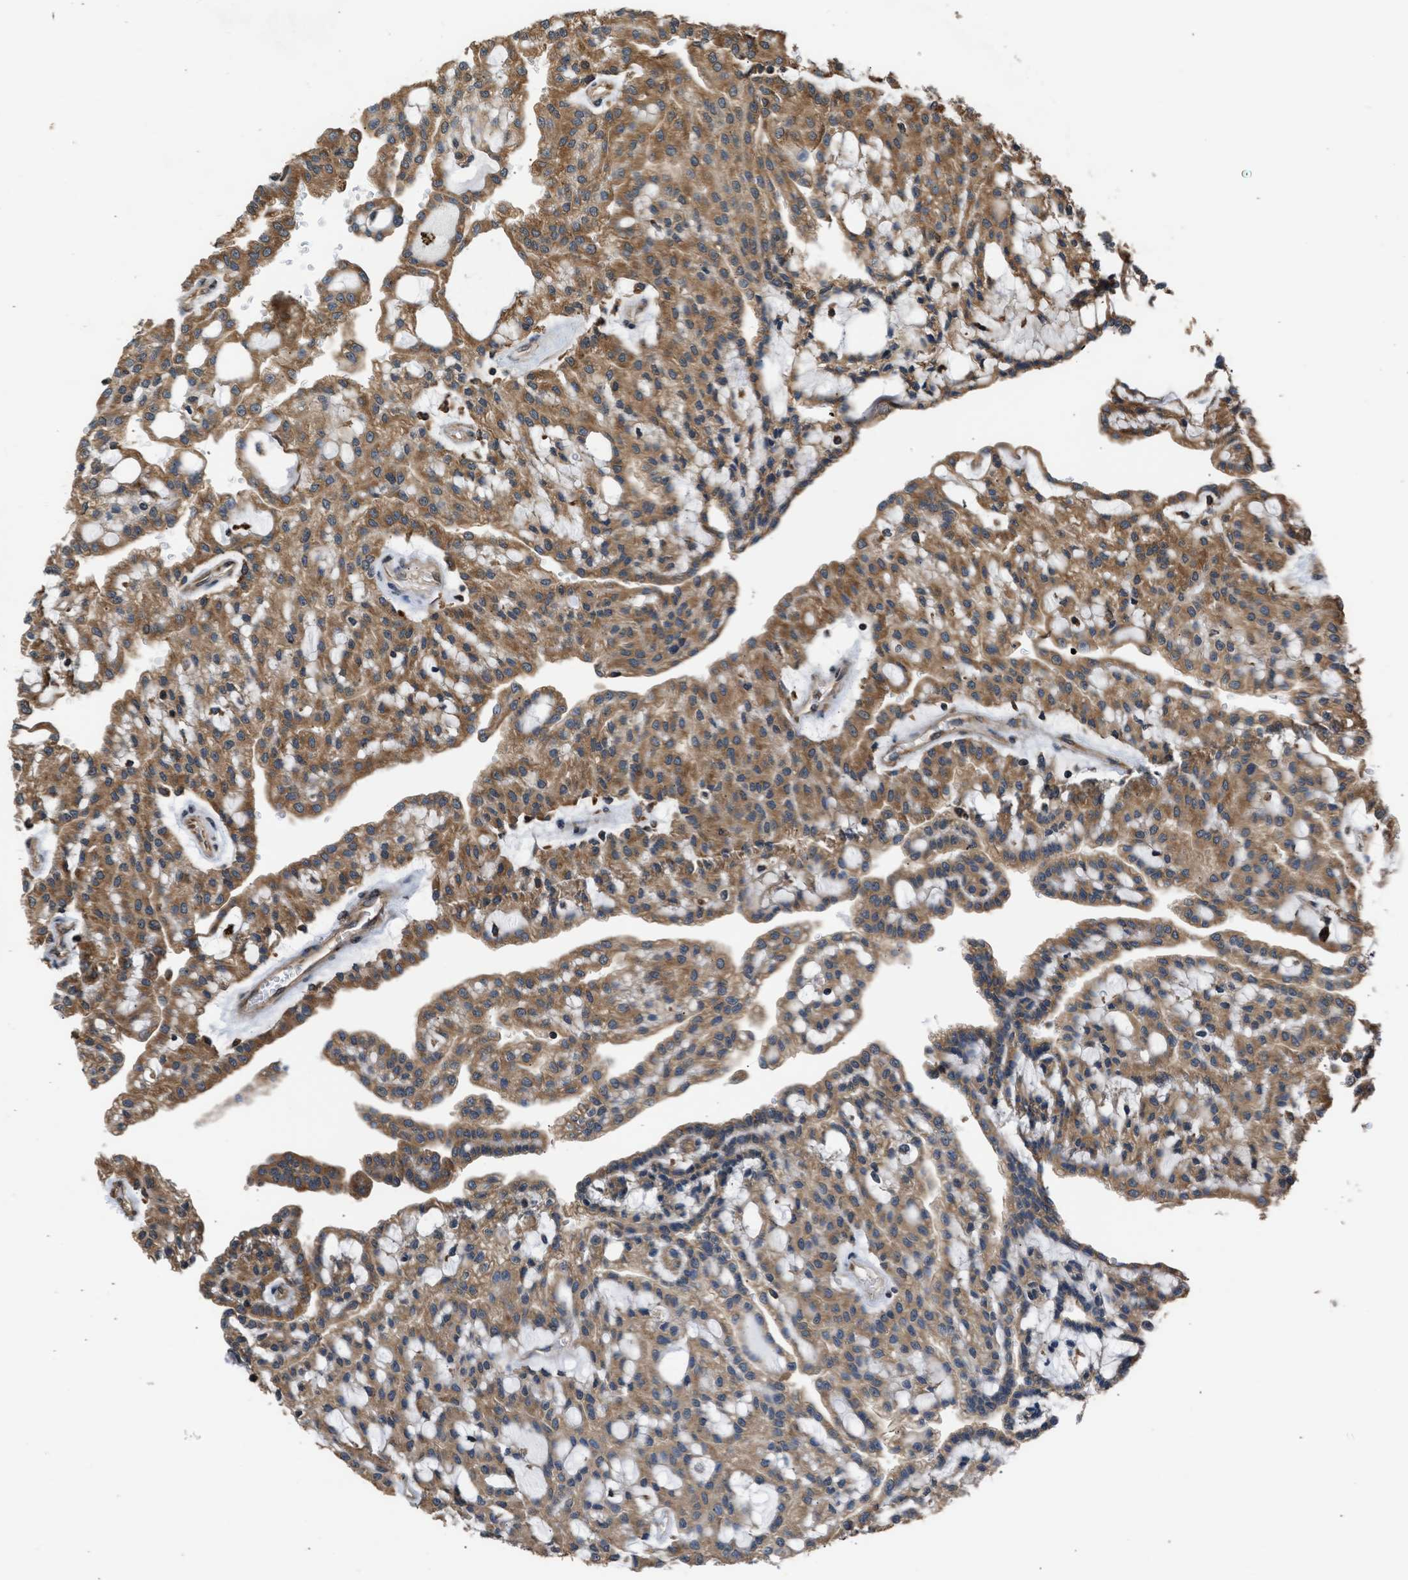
{"staining": {"intensity": "moderate", "quantity": ">75%", "location": "cytoplasmic/membranous"}, "tissue": "renal cancer", "cell_type": "Tumor cells", "image_type": "cancer", "snomed": [{"axis": "morphology", "description": "Adenocarcinoma, NOS"}, {"axis": "topography", "description": "Kidney"}], "caption": "Brown immunohistochemical staining in human adenocarcinoma (renal) exhibits moderate cytoplasmic/membranous staining in approximately >75% of tumor cells. (IHC, brightfield microscopy, high magnification).", "gene": "SLC36A4", "patient": {"sex": "male", "age": 63}}